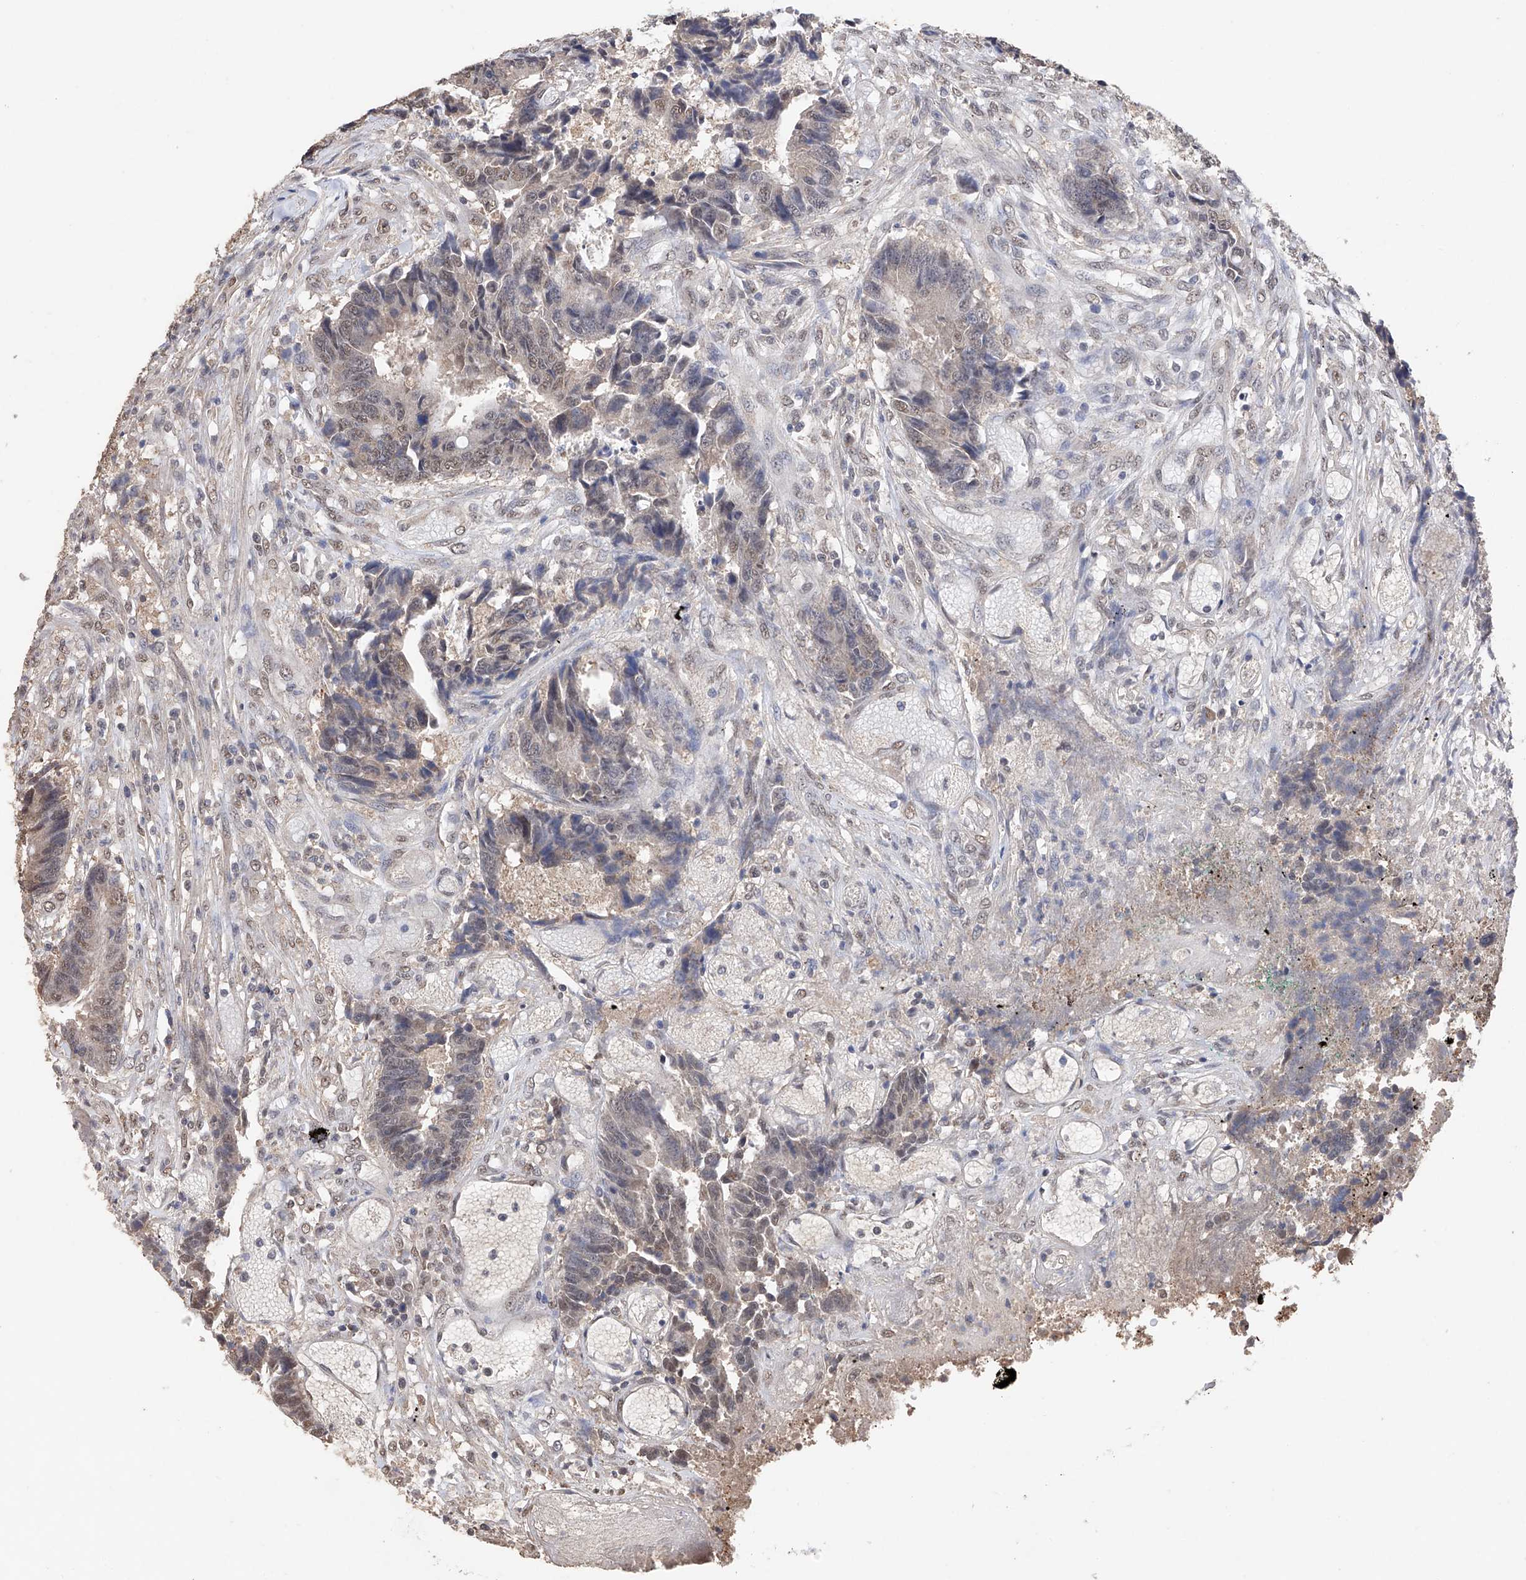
{"staining": {"intensity": "weak", "quantity": "25%-75%", "location": "nuclear"}, "tissue": "colorectal cancer", "cell_type": "Tumor cells", "image_type": "cancer", "snomed": [{"axis": "morphology", "description": "Adenocarcinoma, NOS"}, {"axis": "topography", "description": "Rectum"}], "caption": "IHC micrograph of colorectal adenocarcinoma stained for a protein (brown), which demonstrates low levels of weak nuclear expression in about 25%-75% of tumor cells.", "gene": "DMAP1", "patient": {"sex": "male", "age": 84}}